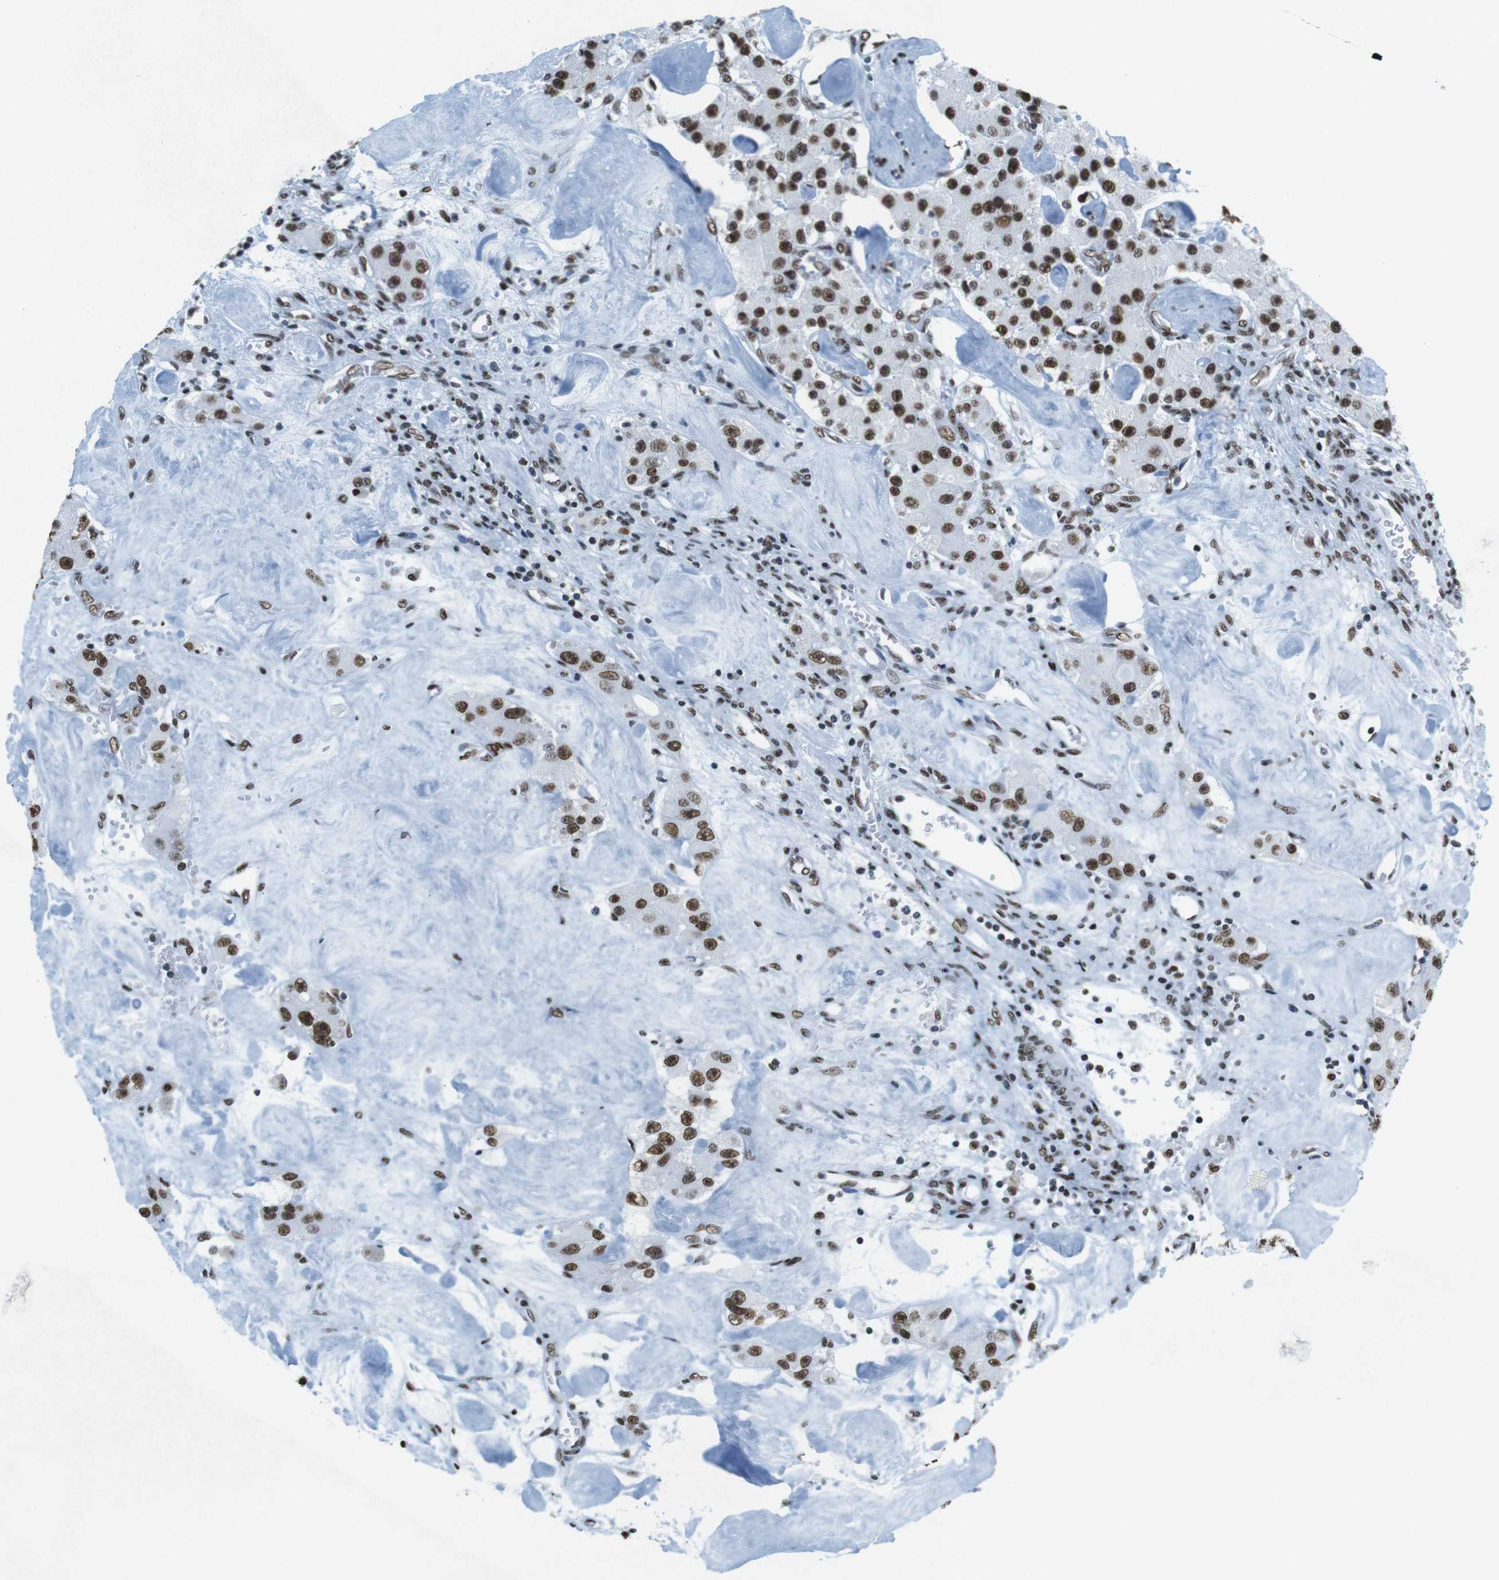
{"staining": {"intensity": "strong", "quantity": ">75%", "location": "nuclear"}, "tissue": "carcinoid", "cell_type": "Tumor cells", "image_type": "cancer", "snomed": [{"axis": "morphology", "description": "Carcinoid, malignant, NOS"}, {"axis": "topography", "description": "Pancreas"}], "caption": "This micrograph demonstrates carcinoid stained with immunohistochemistry (IHC) to label a protein in brown. The nuclear of tumor cells show strong positivity for the protein. Nuclei are counter-stained blue.", "gene": "CITED2", "patient": {"sex": "male", "age": 41}}